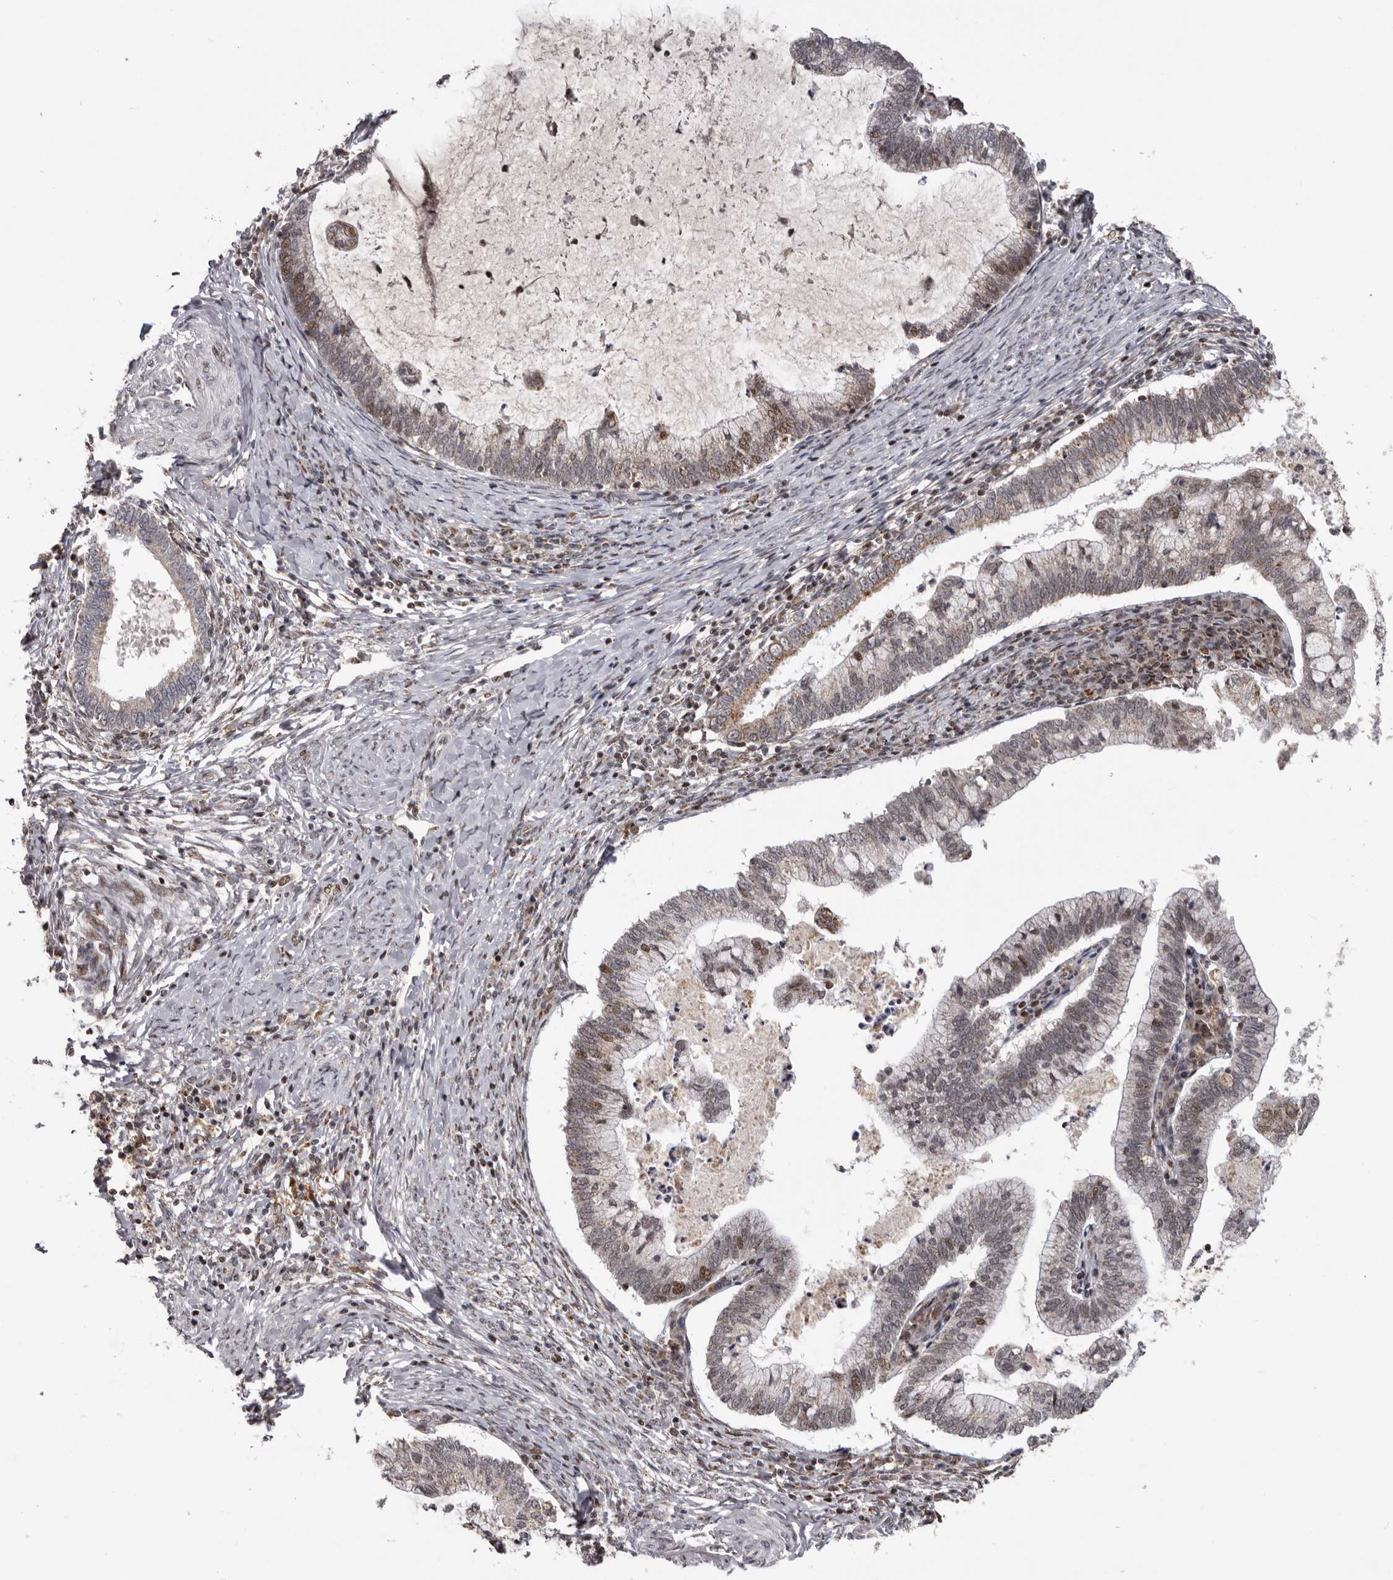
{"staining": {"intensity": "moderate", "quantity": "25%-75%", "location": "cytoplasmic/membranous,nuclear"}, "tissue": "cervical cancer", "cell_type": "Tumor cells", "image_type": "cancer", "snomed": [{"axis": "morphology", "description": "Adenocarcinoma, NOS"}, {"axis": "topography", "description": "Cervix"}], "caption": "Approximately 25%-75% of tumor cells in cervical cancer exhibit moderate cytoplasmic/membranous and nuclear protein positivity as visualized by brown immunohistochemical staining.", "gene": "C17orf99", "patient": {"sex": "female", "age": 36}}